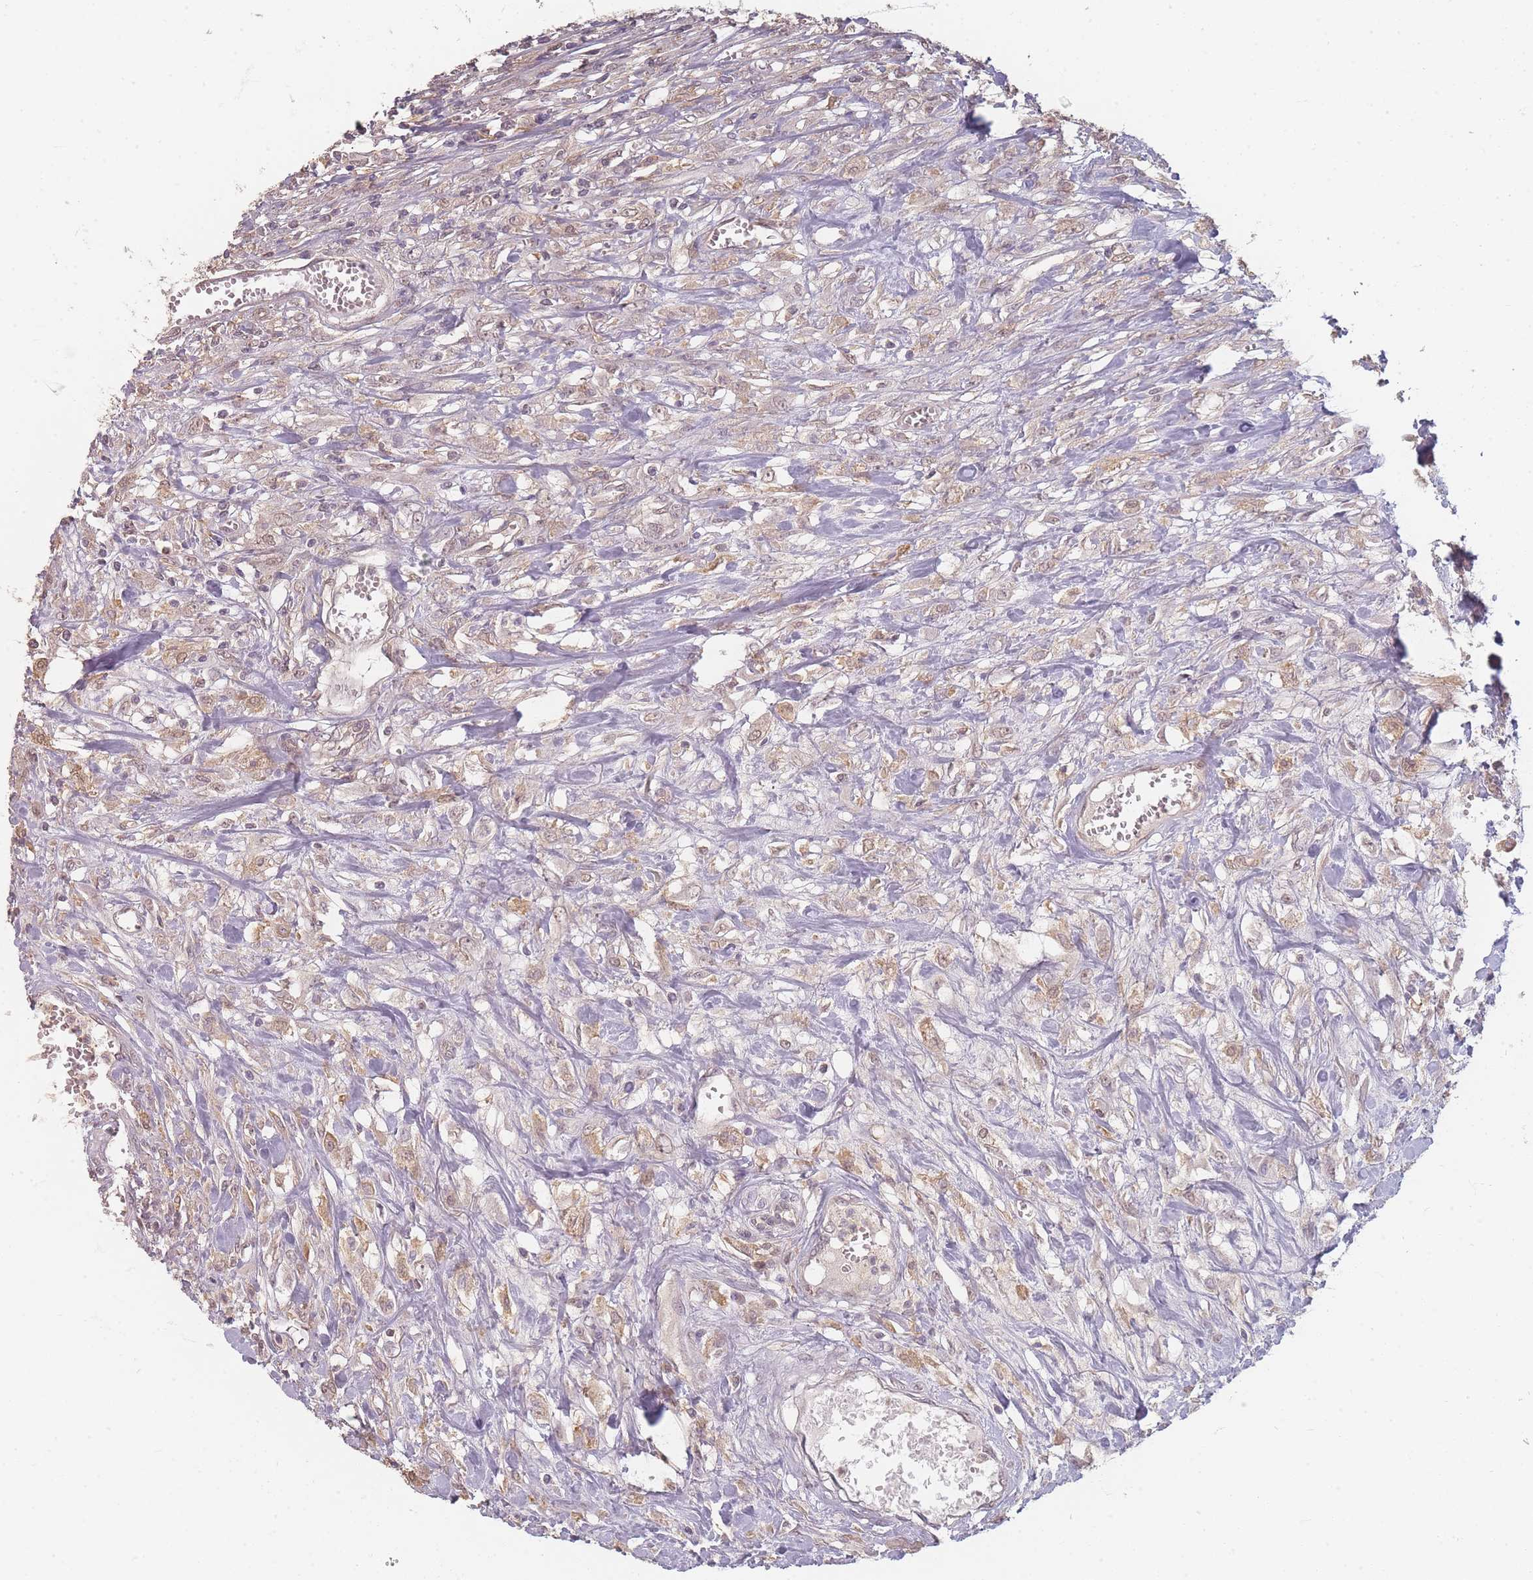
{"staining": {"intensity": "weak", "quantity": "25%-75%", "location": "cytoplasmic/membranous,nuclear"}, "tissue": "urothelial cancer", "cell_type": "Tumor cells", "image_type": "cancer", "snomed": [{"axis": "morphology", "description": "Urothelial carcinoma, High grade"}, {"axis": "topography", "description": "Urinary bladder"}], "caption": "DAB (3,3'-diaminobenzidine) immunohistochemical staining of high-grade urothelial carcinoma reveals weak cytoplasmic/membranous and nuclear protein positivity in approximately 25%-75% of tumor cells.", "gene": "RFTN1", "patient": {"sex": "male", "age": 57}}